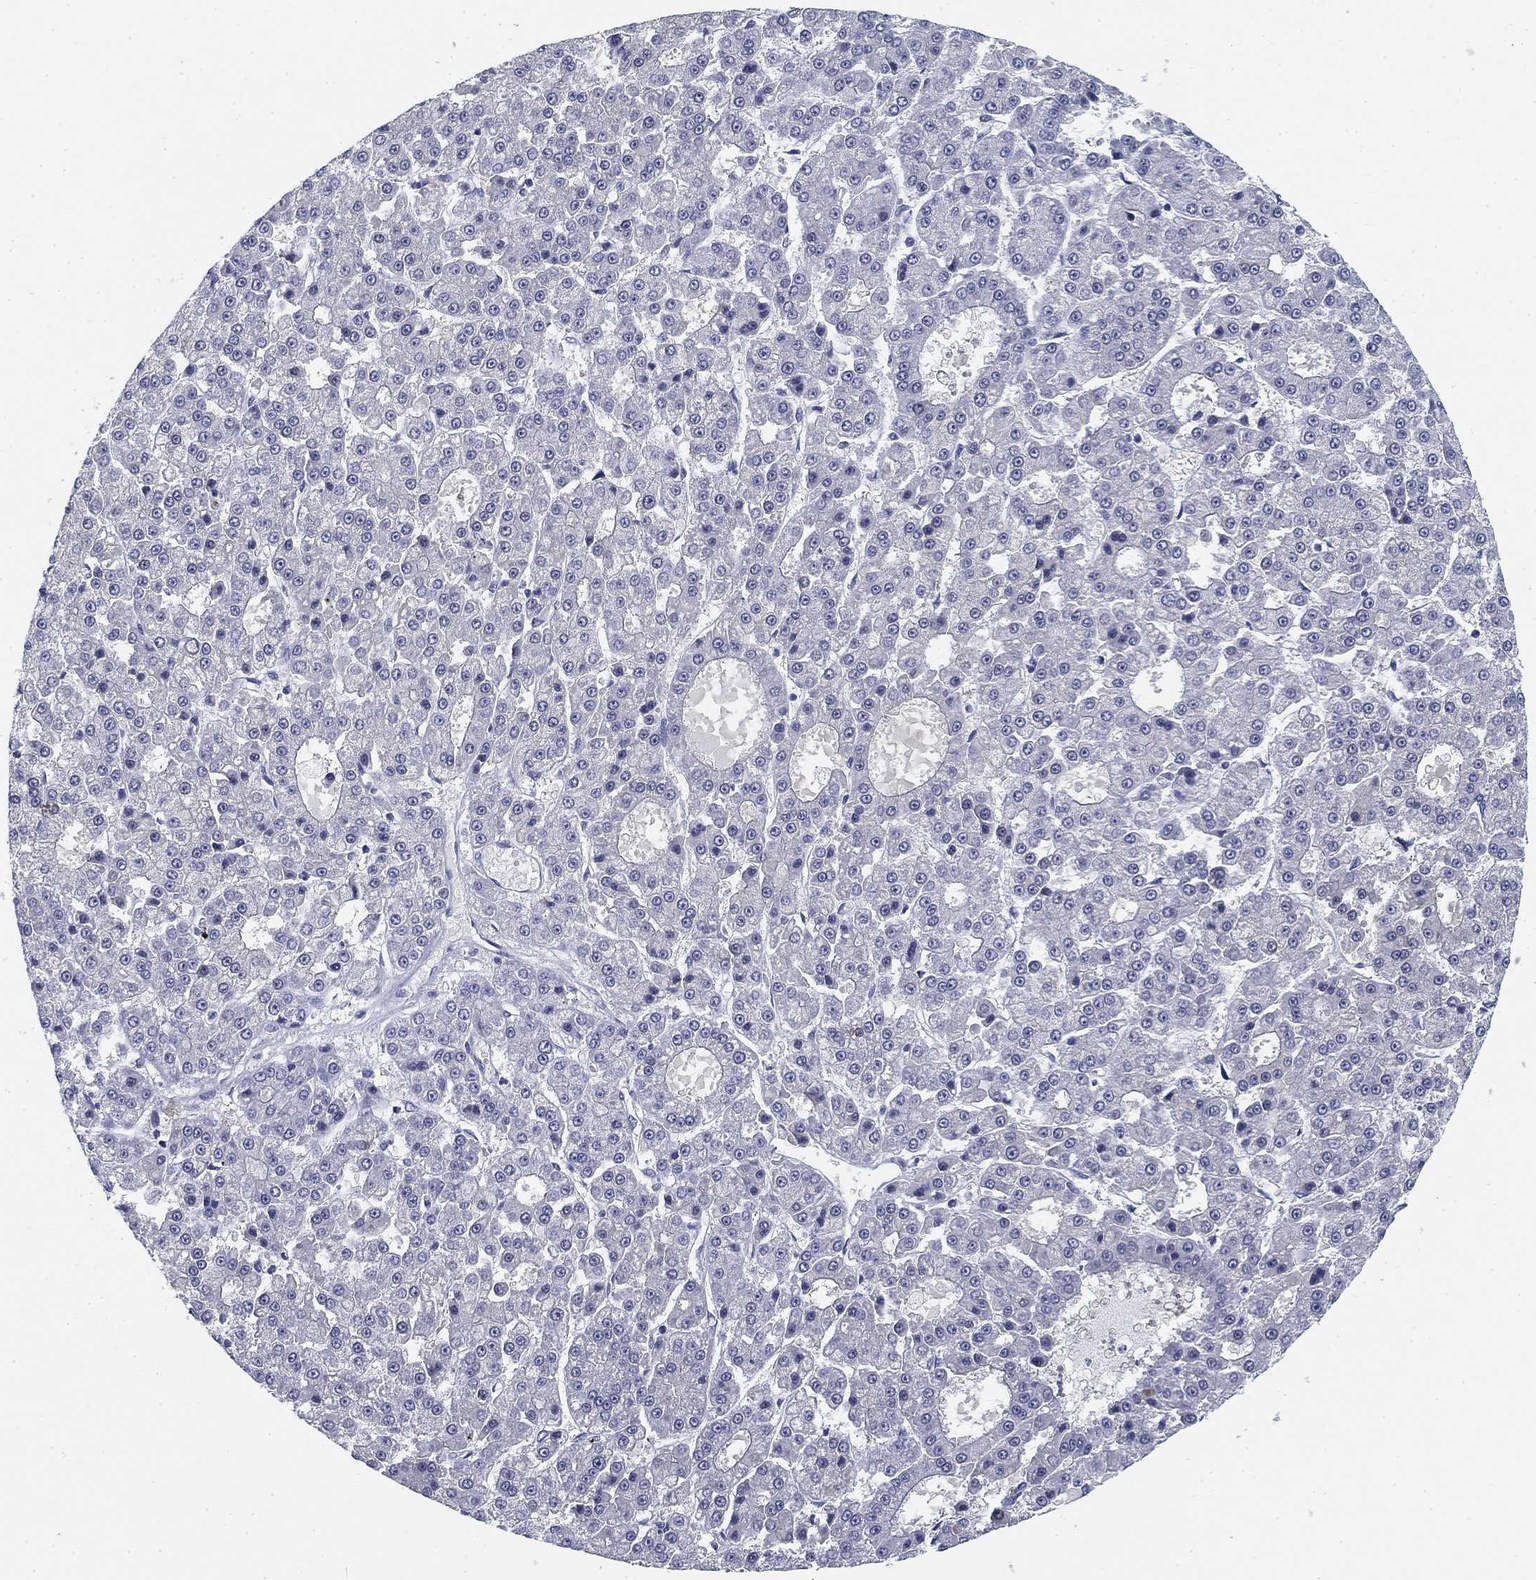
{"staining": {"intensity": "negative", "quantity": "none", "location": "none"}, "tissue": "liver cancer", "cell_type": "Tumor cells", "image_type": "cancer", "snomed": [{"axis": "morphology", "description": "Carcinoma, Hepatocellular, NOS"}, {"axis": "topography", "description": "Liver"}], "caption": "There is no significant expression in tumor cells of liver cancer (hepatocellular carcinoma).", "gene": "SLC2A5", "patient": {"sex": "male", "age": 70}}